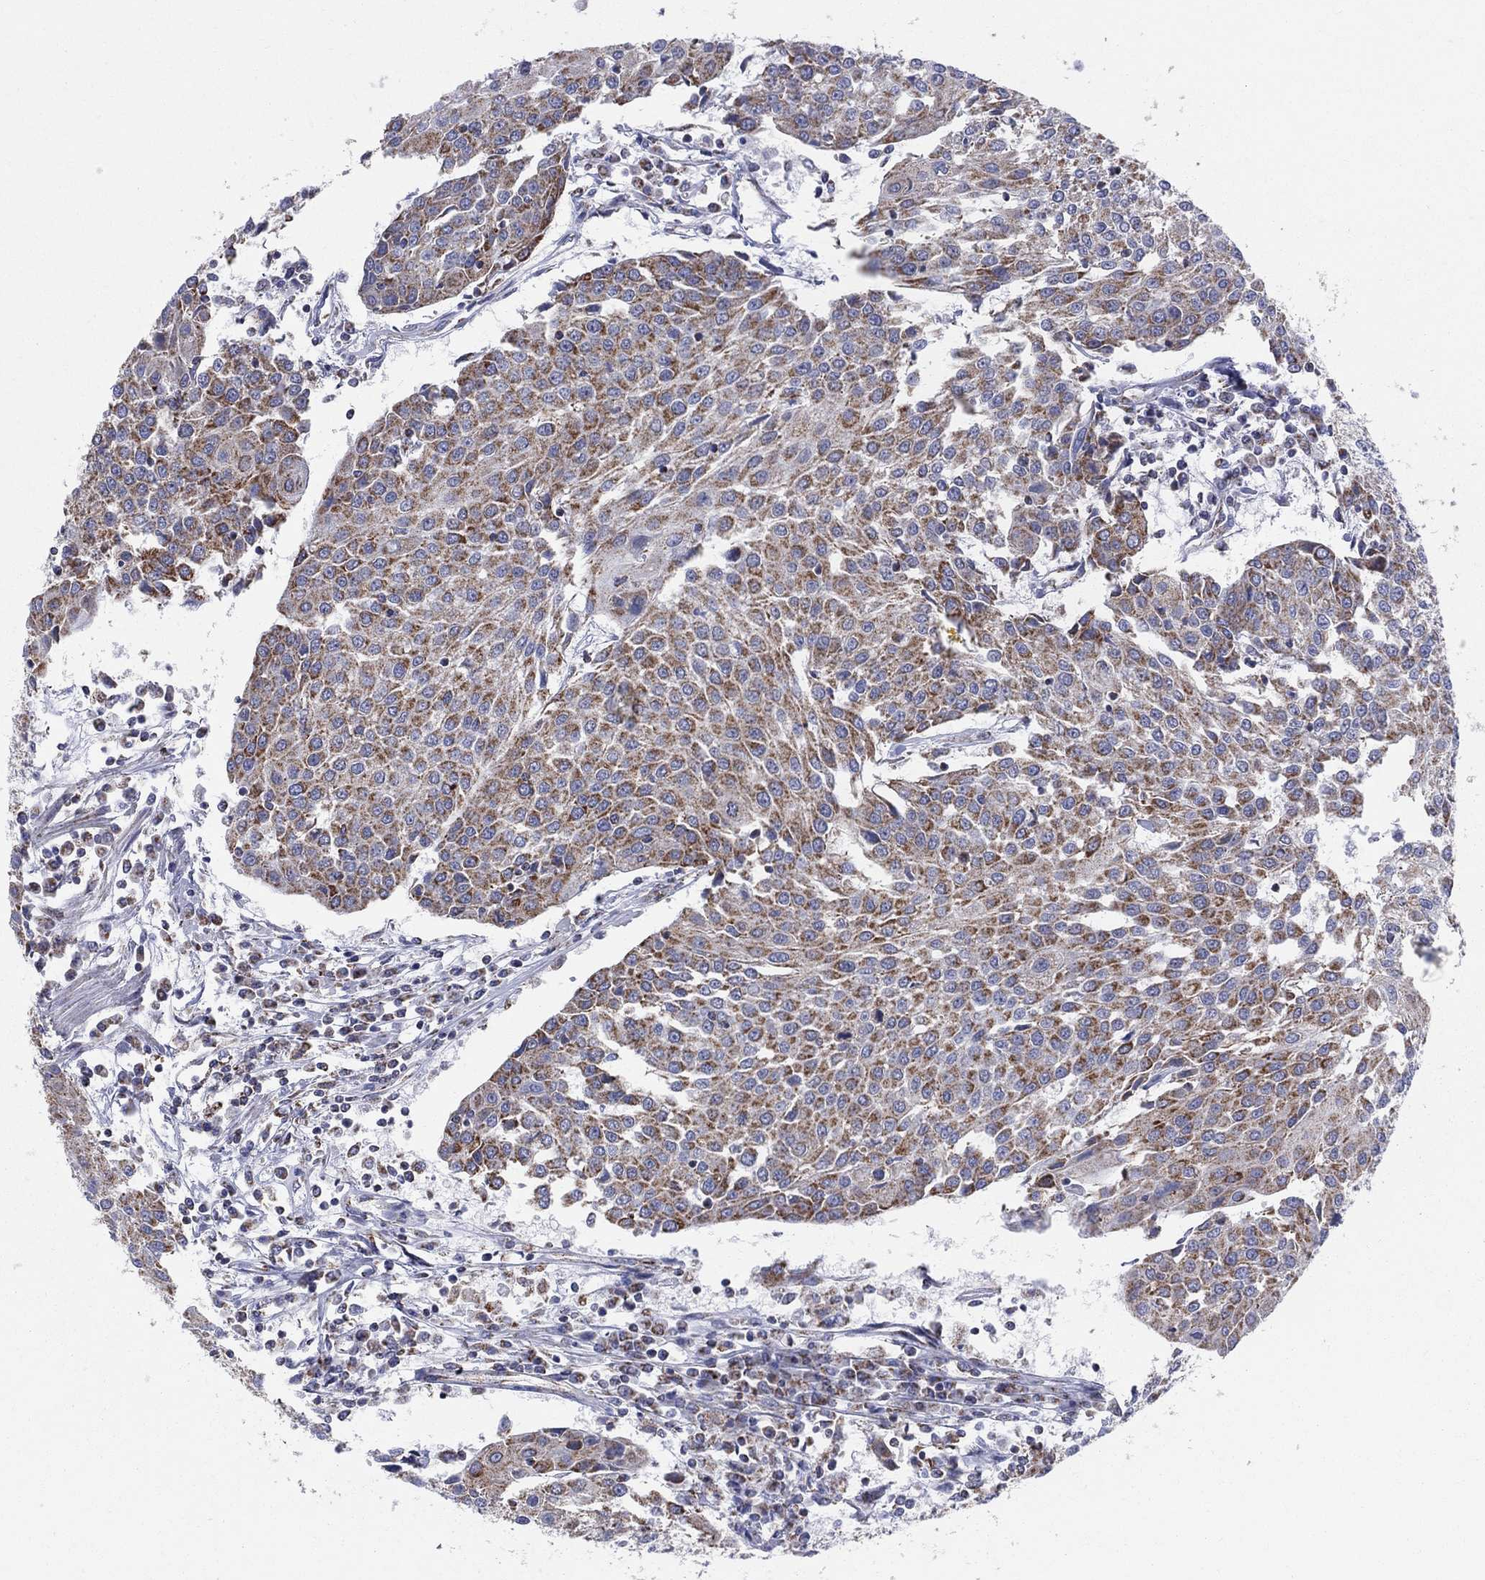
{"staining": {"intensity": "strong", "quantity": "25%-75%", "location": "cytoplasmic/membranous"}, "tissue": "urothelial cancer", "cell_type": "Tumor cells", "image_type": "cancer", "snomed": [{"axis": "morphology", "description": "Urothelial carcinoma, High grade"}, {"axis": "topography", "description": "Urinary bladder"}], "caption": "DAB (3,3'-diaminobenzidine) immunohistochemical staining of human urothelial carcinoma (high-grade) demonstrates strong cytoplasmic/membranous protein staining in approximately 25%-75% of tumor cells.", "gene": "KISS1R", "patient": {"sex": "female", "age": 85}}